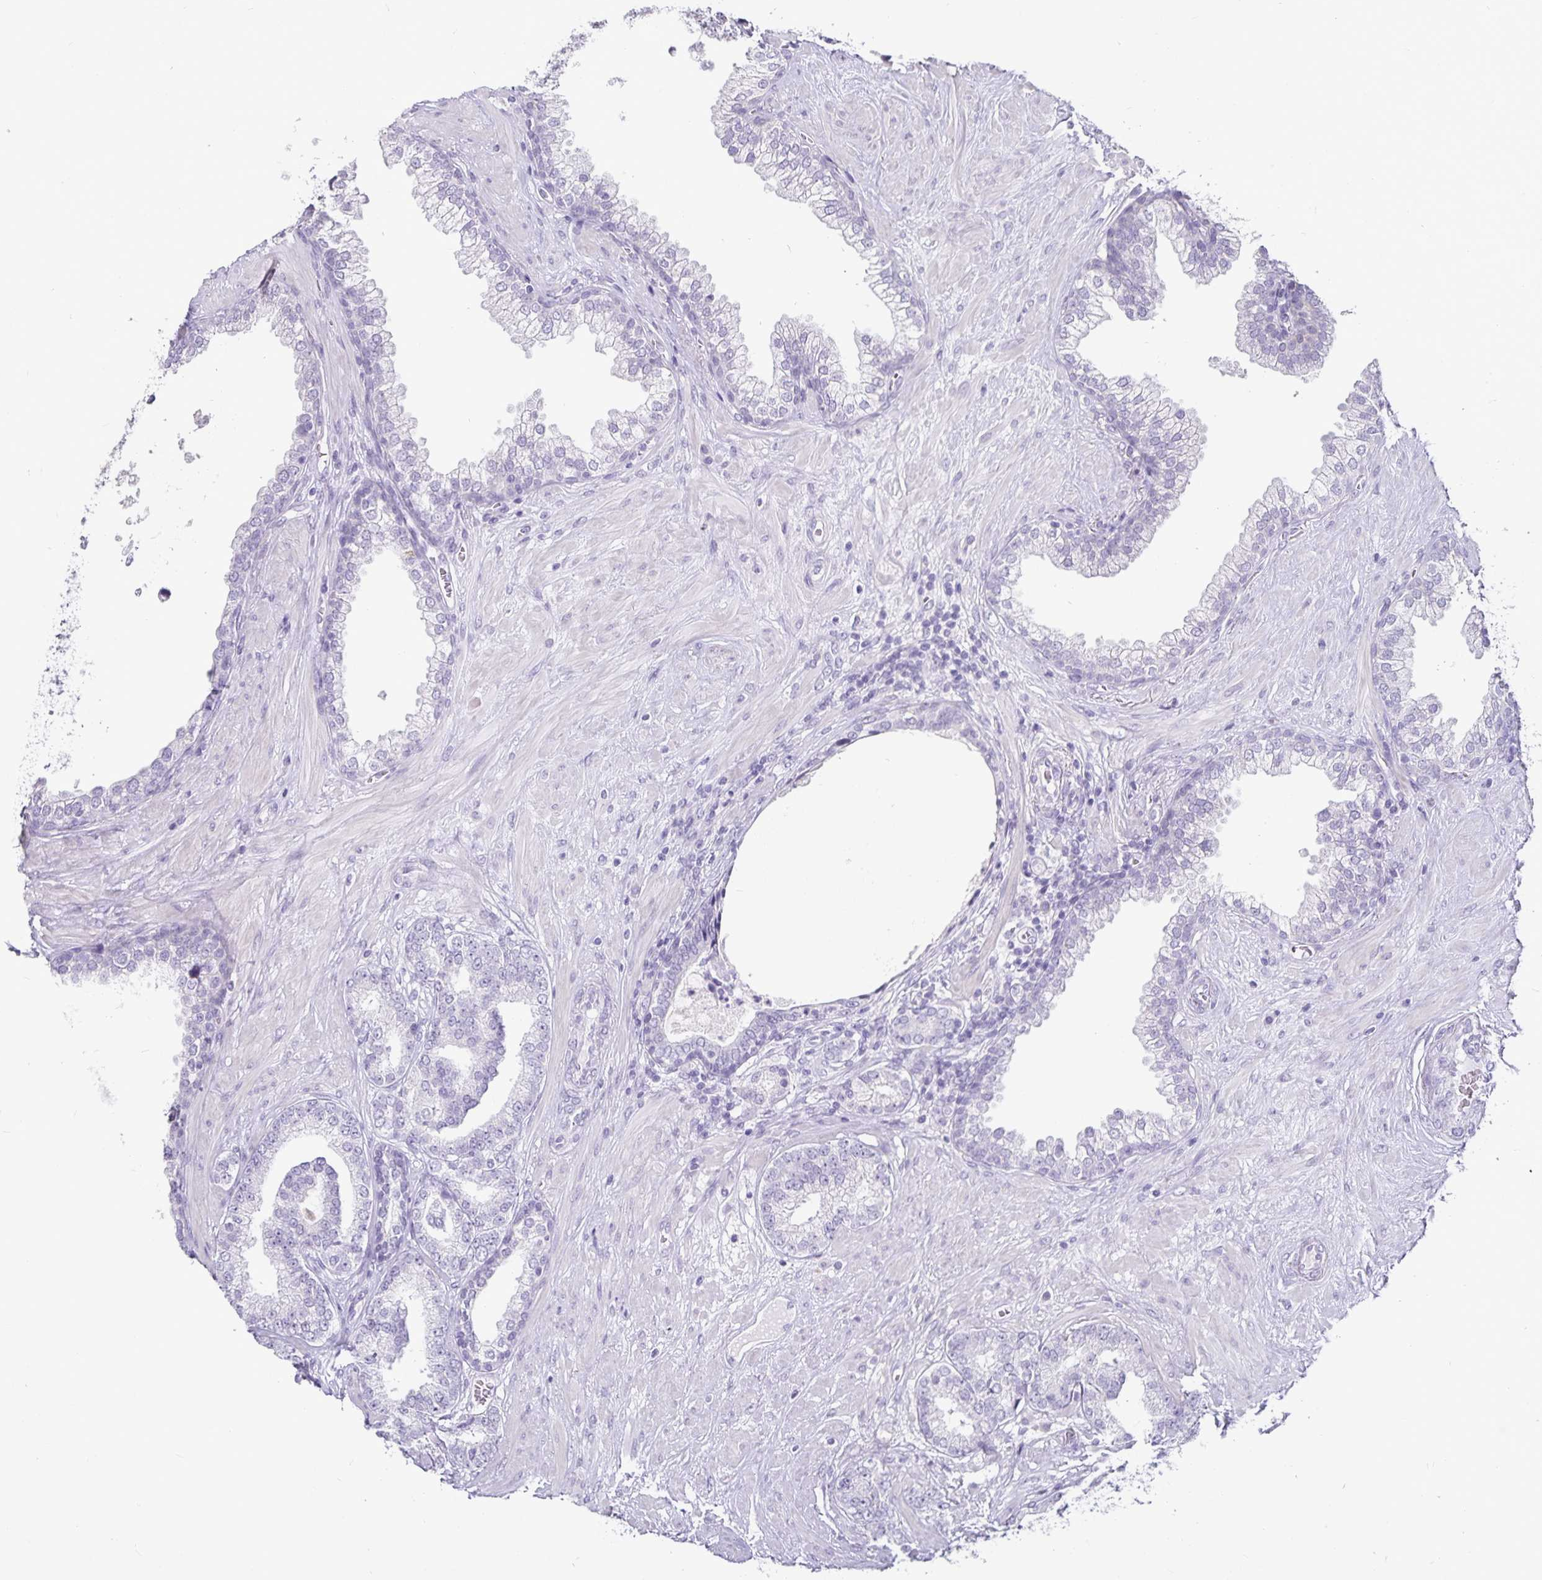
{"staining": {"intensity": "negative", "quantity": "none", "location": "none"}, "tissue": "prostate cancer", "cell_type": "Tumor cells", "image_type": "cancer", "snomed": [{"axis": "morphology", "description": "Adenocarcinoma, High grade"}, {"axis": "topography", "description": "Prostate"}], "caption": "Histopathology image shows no significant protein positivity in tumor cells of prostate cancer. (DAB (3,3'-diaminobenzidine) immunohistochemistry, high magnification).", "gene": "CA12", "patient": {"sex": "male", "age": 62}}